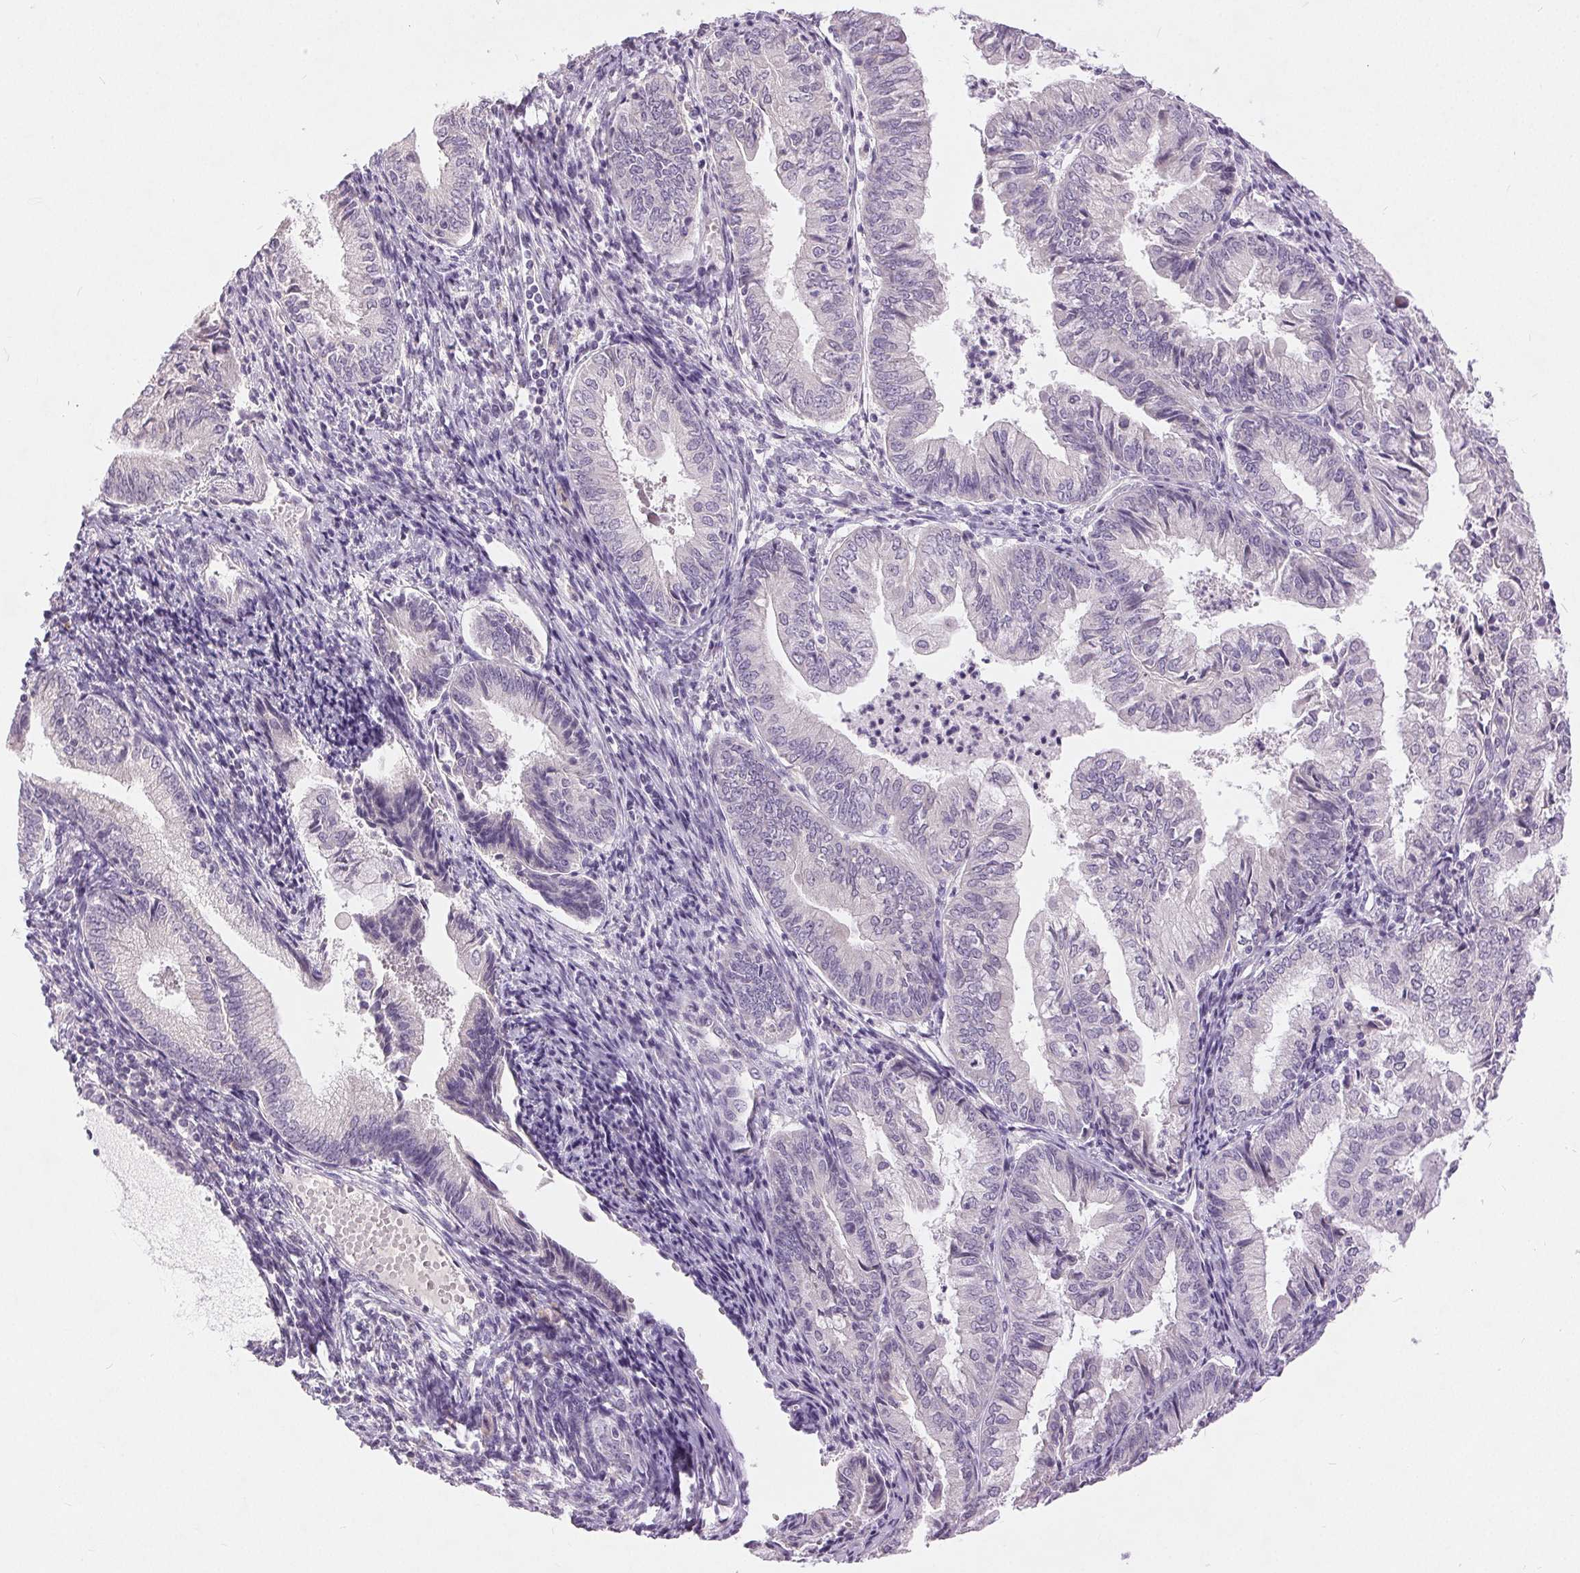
{"staining": {"intensity": "negative", "quantity": "none", "location": "none"}, "tissue": "endometrial cancer", "cell_type": "Tumor cells", "image_type": "cancer", "snomed": [{"axis": "morphology", "description": "Adenocarcinoma, NOS"}, {"axis": "topography", "description": "Endometrium"}], "caption": "Protein analysis of endometrial cancer (adenocarcinoma) shows no significant staining in tumor cells.", "gene": "DSG3", "patient": {"sex": "female", "age": 55}}